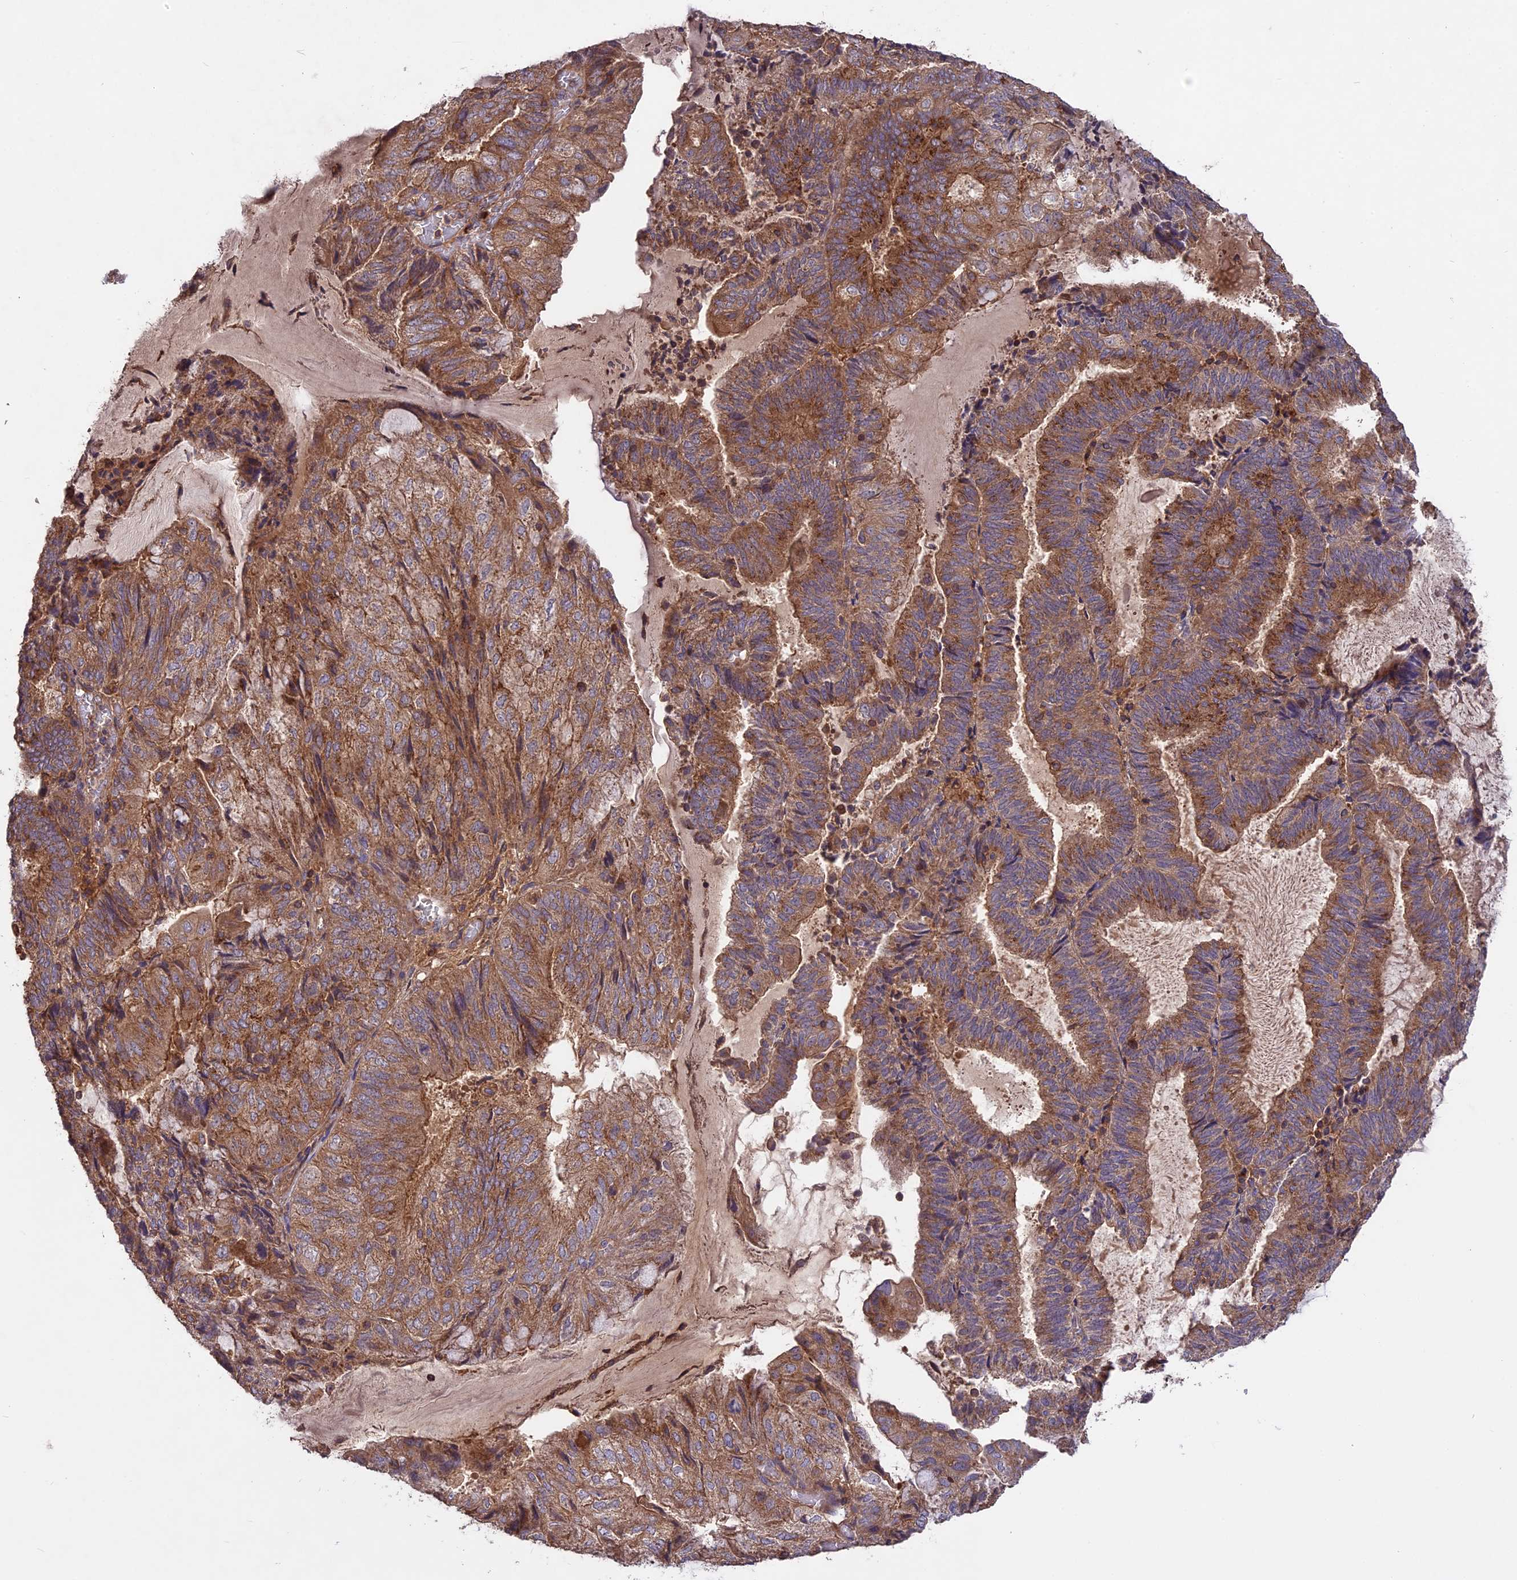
{"staining": {"intensity": "moderate", "quantity": ">75%", "location": "cytoplasmic/membranous"}, "tissue": "endometrial cancer", "cell_type": "Tumor cells", "image_type": "cancer", "snomed": [{"axis": "morphology", "description": "Adenocarcinoma, NOS"}, {"axis": "topography", "description": "Endometrium"}], "caption": "This is an image of immunohistochemistry staining of endometrial cancer, which shows moderate positivity in the cytoplasmic/membranous of tumor cells.", "gene": "NUDT8", "patient": {"sex": "female", "age": 81}}